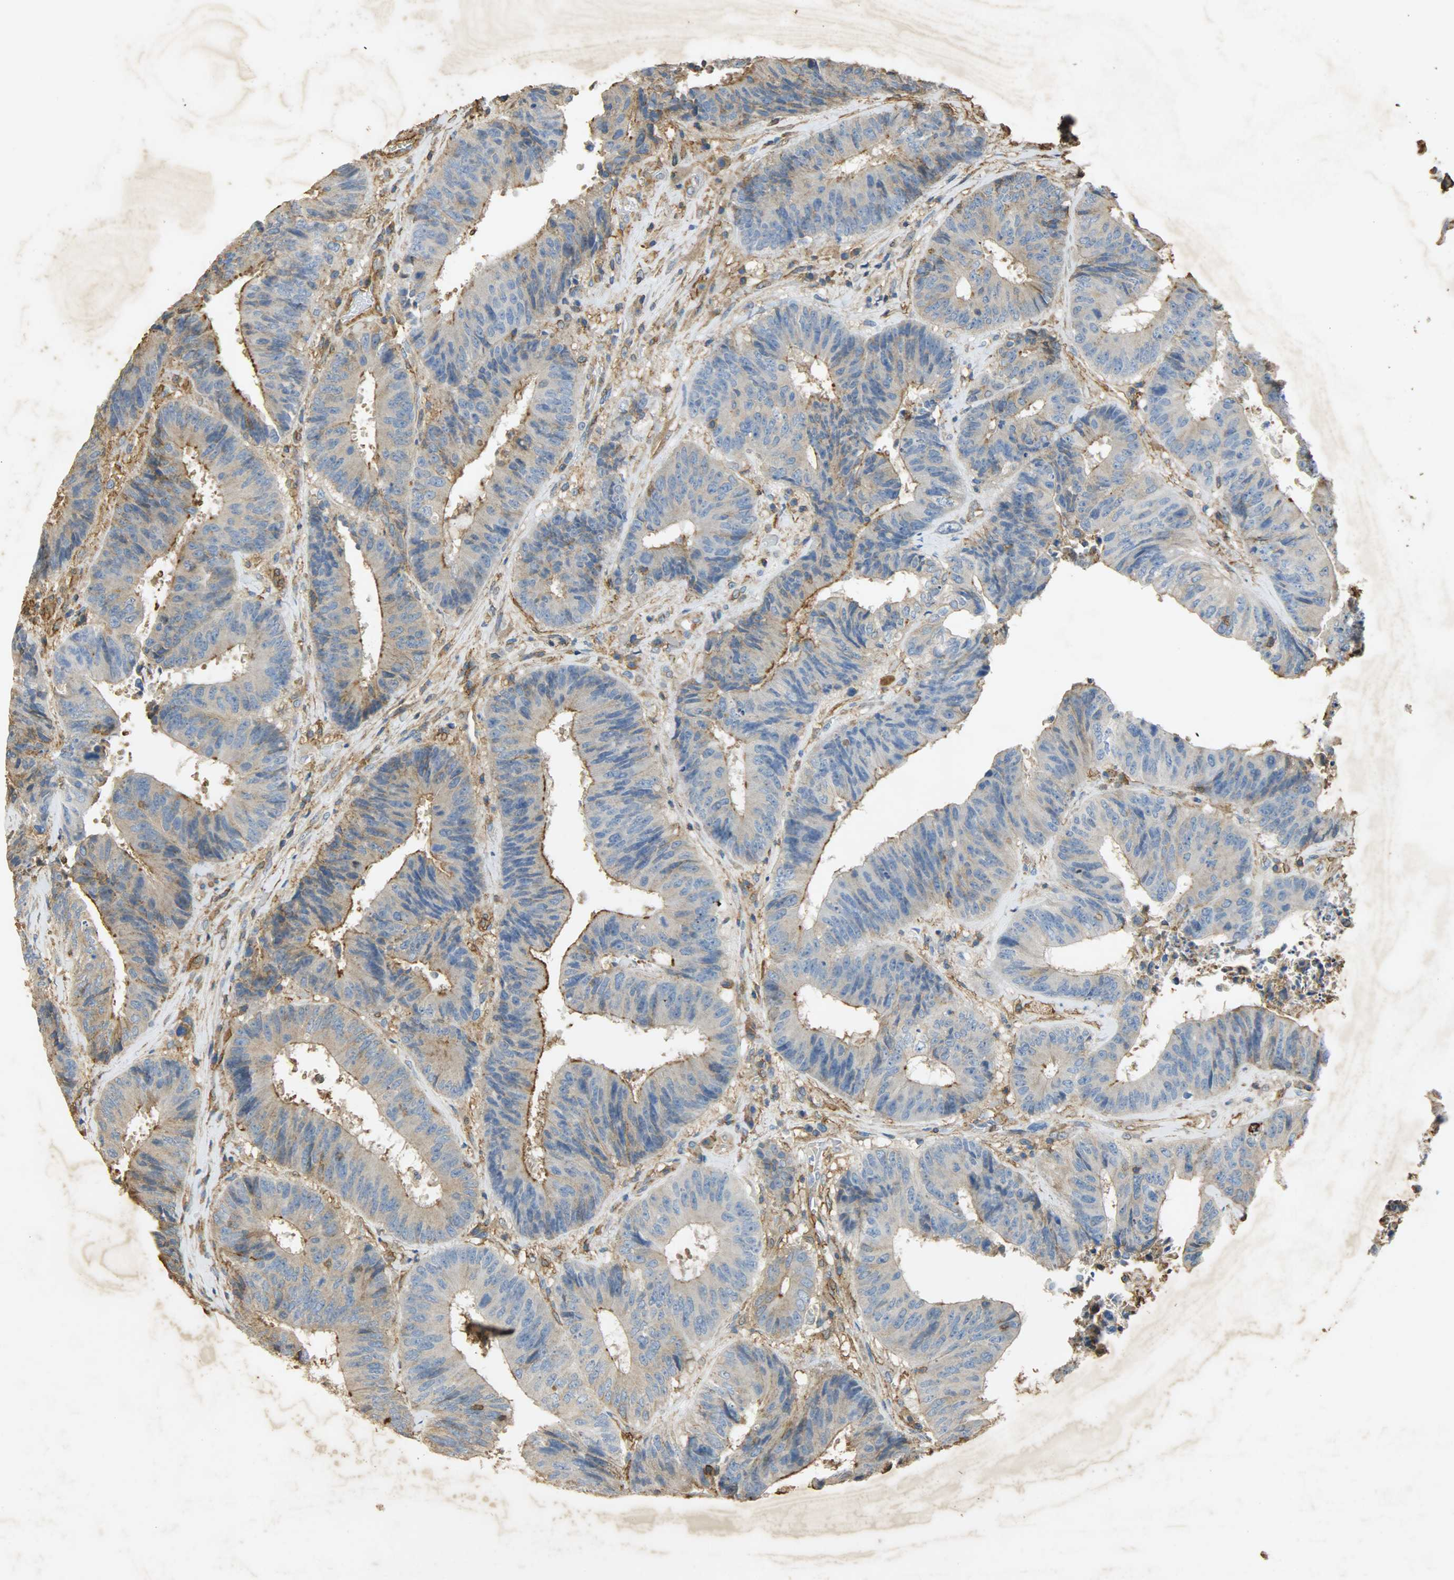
{"staining": {"intensity": "weak", "quantity": ">75%", "location": "cytoplasmic/membranous"}, "tissue": "colorectal cancer", "cell_type": "Tumor cells", "image_type": "cancer", "snomed": [{"axis": "morphology", "description": "Adenocarcinoma, NOS"}, {"axis": "topography", "description": "Rectum"}], "caption": "IHC of colorectal cancer exhibits low levels of weak cytoplasmic/membranous staining in approximately >75% of tumor cells.", "gene": "ANXA6", "patient": {"sex": "male", "age": 72}}